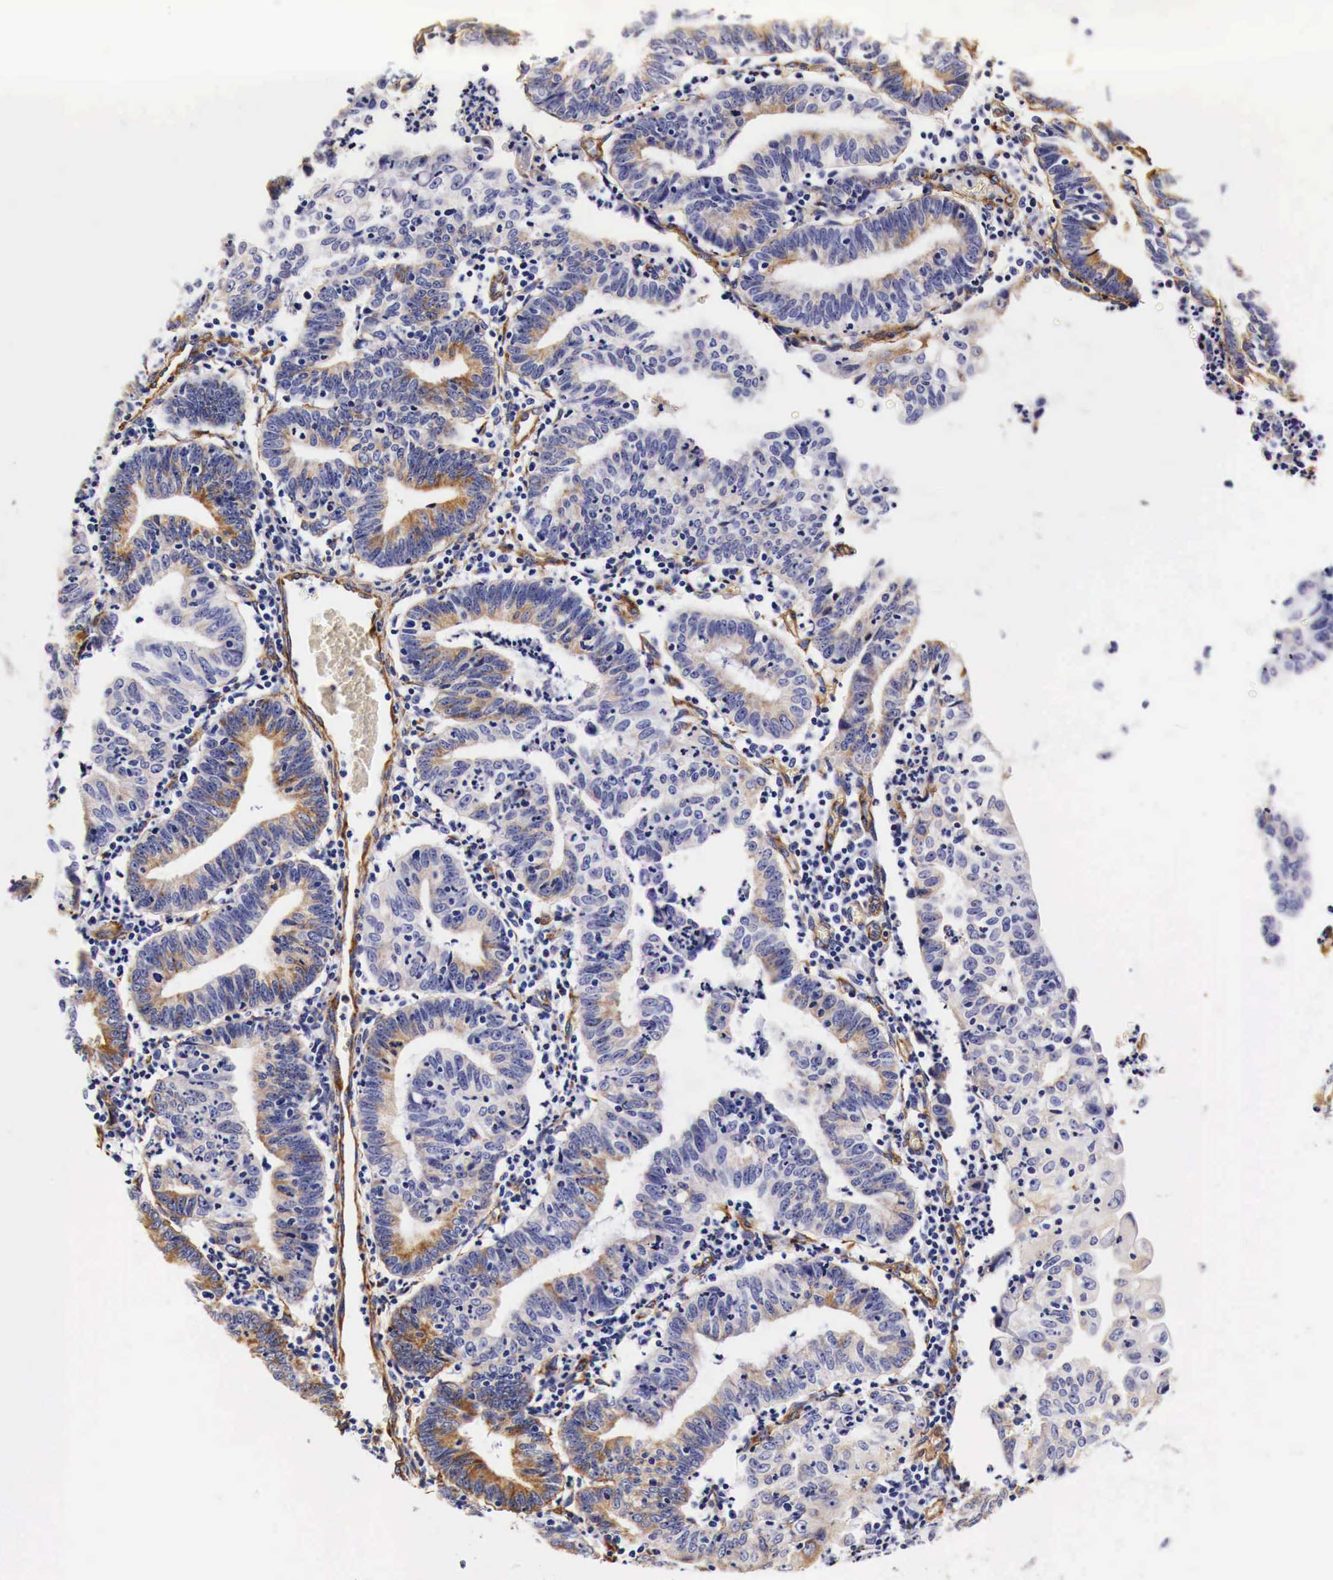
{"staining": {"intensity": "weak", "quantity": "25%-75%", "location": "cytoplasmic/membranous"}, "tissue": "endometrial cancer", "cell_type": "Tumor cells", "image_type": "cancer", "snomed": [{"axis": "morphology", "description": "Adenocarcinoma, NOS"}, {"axis": "topography", "description": "Endometrium"}], "caption": "Immunohistochemistry of endometrial adenocarcinoma exhibits low levels of weak cytoplasmic/membranous staining in approximately 25%-75% of tumor cells.", "gene": "LAMB2", "patient": {"sex": "female", "age": 60}}